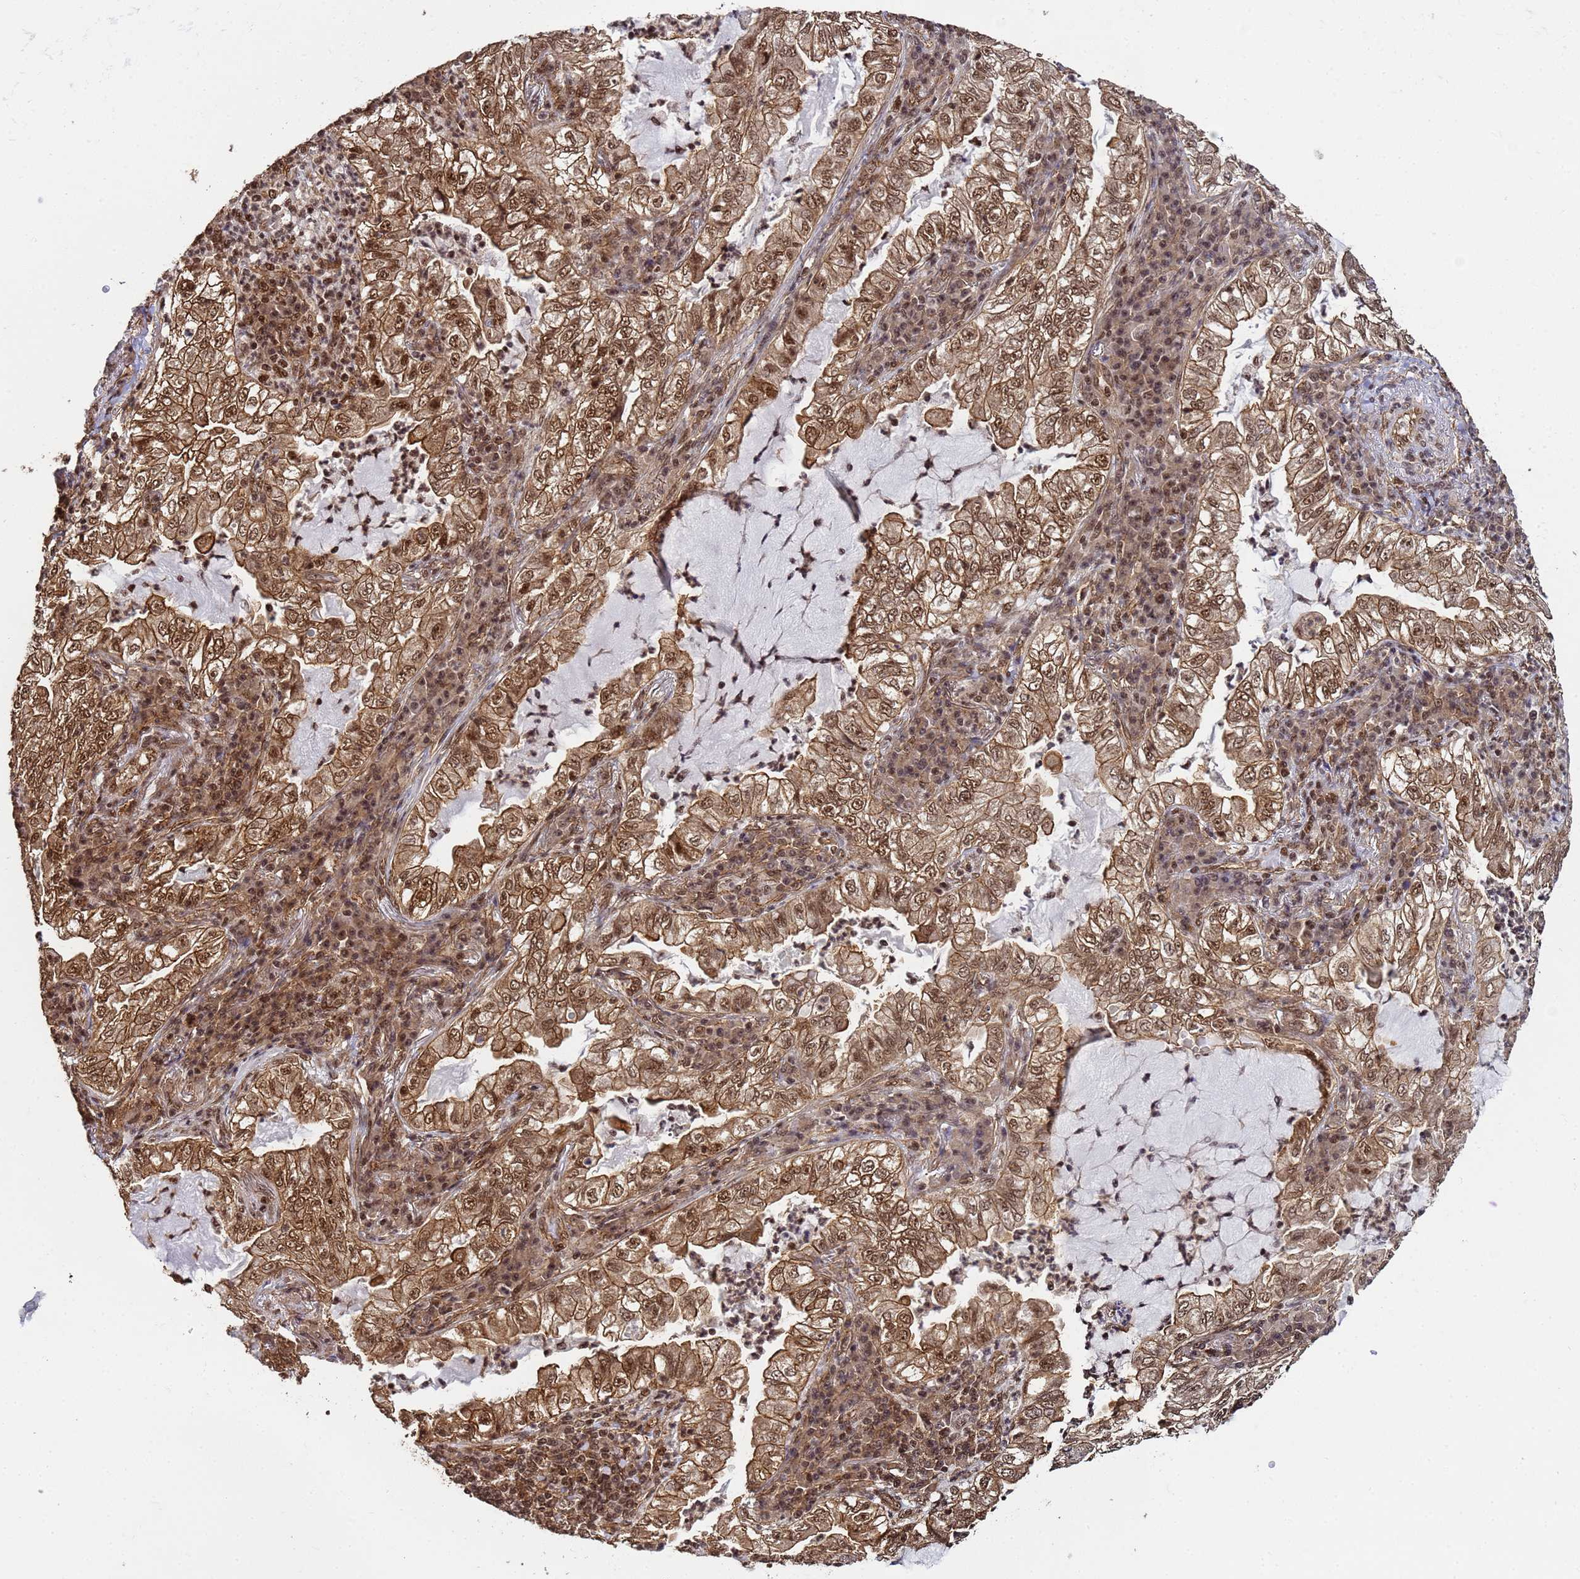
{"staining": {"intensity": "strong", "quantity": ">75%", "location": "cytoplasmic/membranous,nuclear"}, "tissue": "lung cancer", "cell_type": "Tumor cells", "image_type": "cancer", "snomed": [{"axis": "morphology", "description": "Adenocarcinoma, NOS"}, {"axis": "topography", "description": "Lung"}], "caption": "Lung cancer stained with a protein marker demonstrates strong staining in tumor cells.", "gene": "SYF2", "patient": {"sex": "female", "age": 73}}